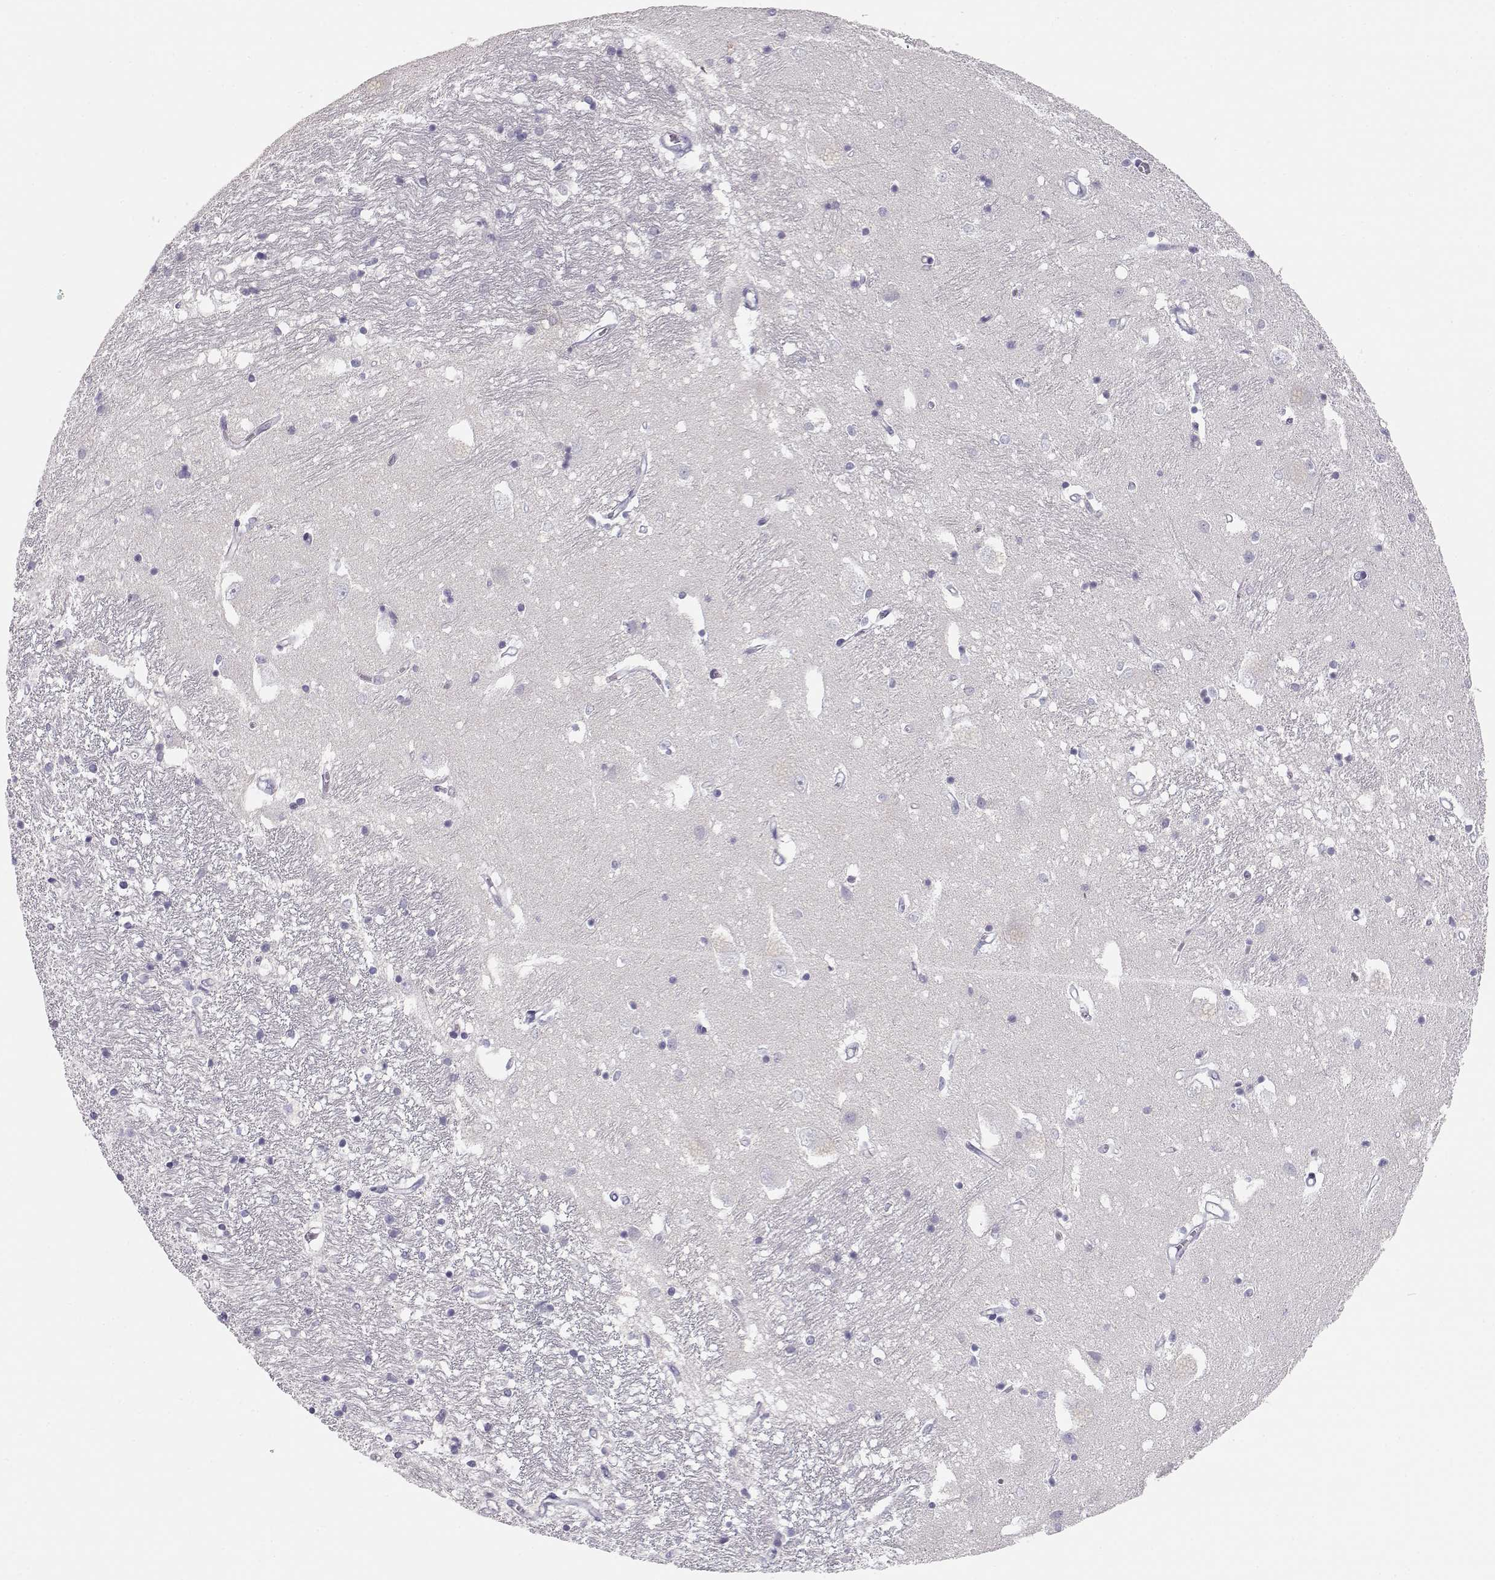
{"staining": {"intensity": "negative", "quantity": "none", "location": "none"}, "tissue": "caudate", "cell_type": "Glial cells", "image_type": "normal", "snomed": [{"axis": "morphology", "description": "Normal tissue, NOS"}, {"axis": "topography", "description": "Lateral ventricle wall"}], "caption": "Glial cells are negative for protein expression in normal human caudate. (DAB immunohistochemistry (IHC), high magnification).", "gene": "FAM166A", "patient": {"sex": "female", "age": 71}}